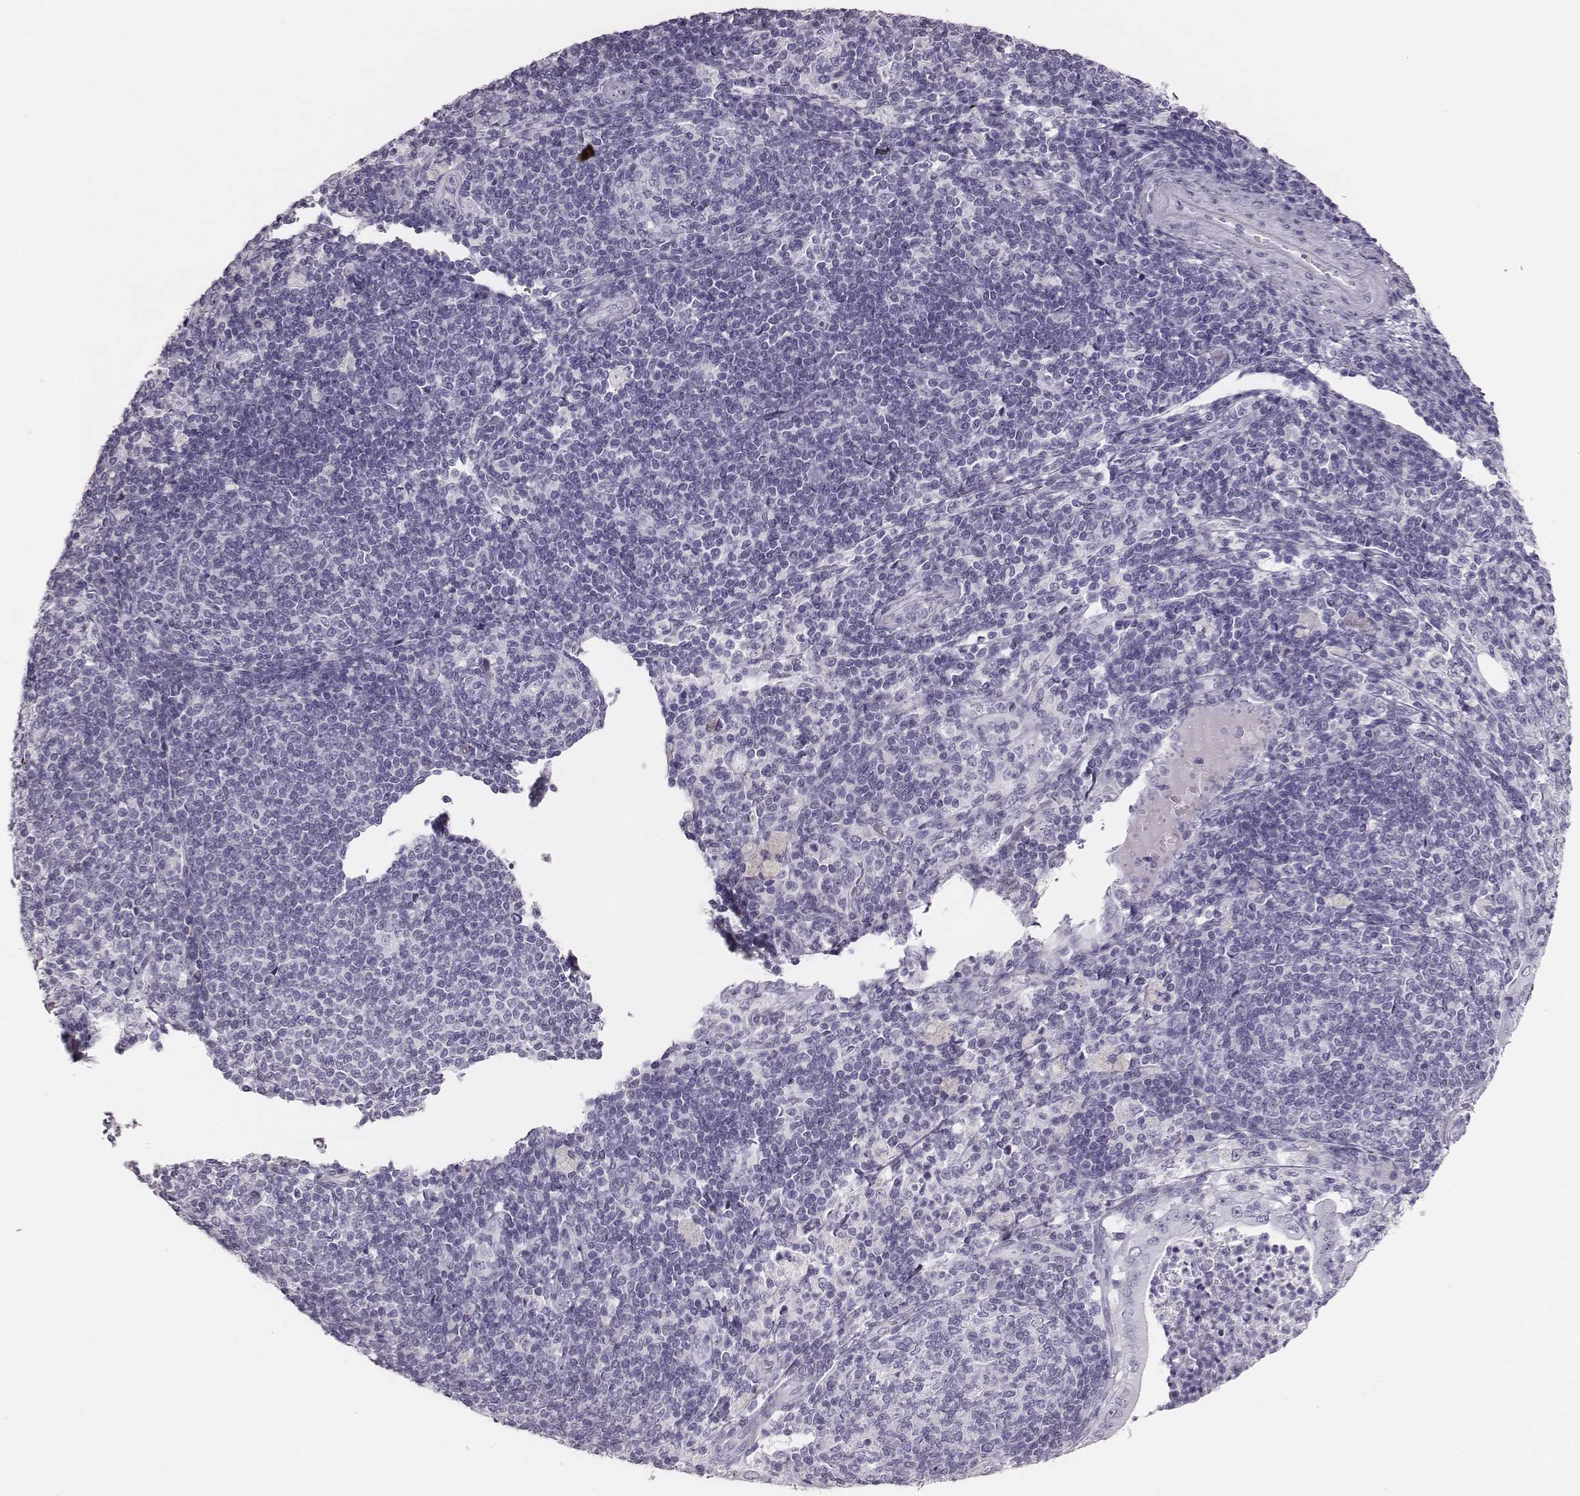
{"staining": {"intensity": "negative", "quantity": "none", "location": "none"}, "tissue": "pancreatic cancer", "cell_type": "Tumor cells", "image_type": "cancer", "snomed": [{"axis": "morphology", "description": "Adenocarcinoma, NOS"}, {"axis": "topography", "description": "Pancreas"}], "caption": "Protein analysis of pancreatic cancer (adenocarcinoma) demonstrates no significant expression in tumor cells.", "gene": "H1-6", "patient": {"sex": "male", "age": 71}}